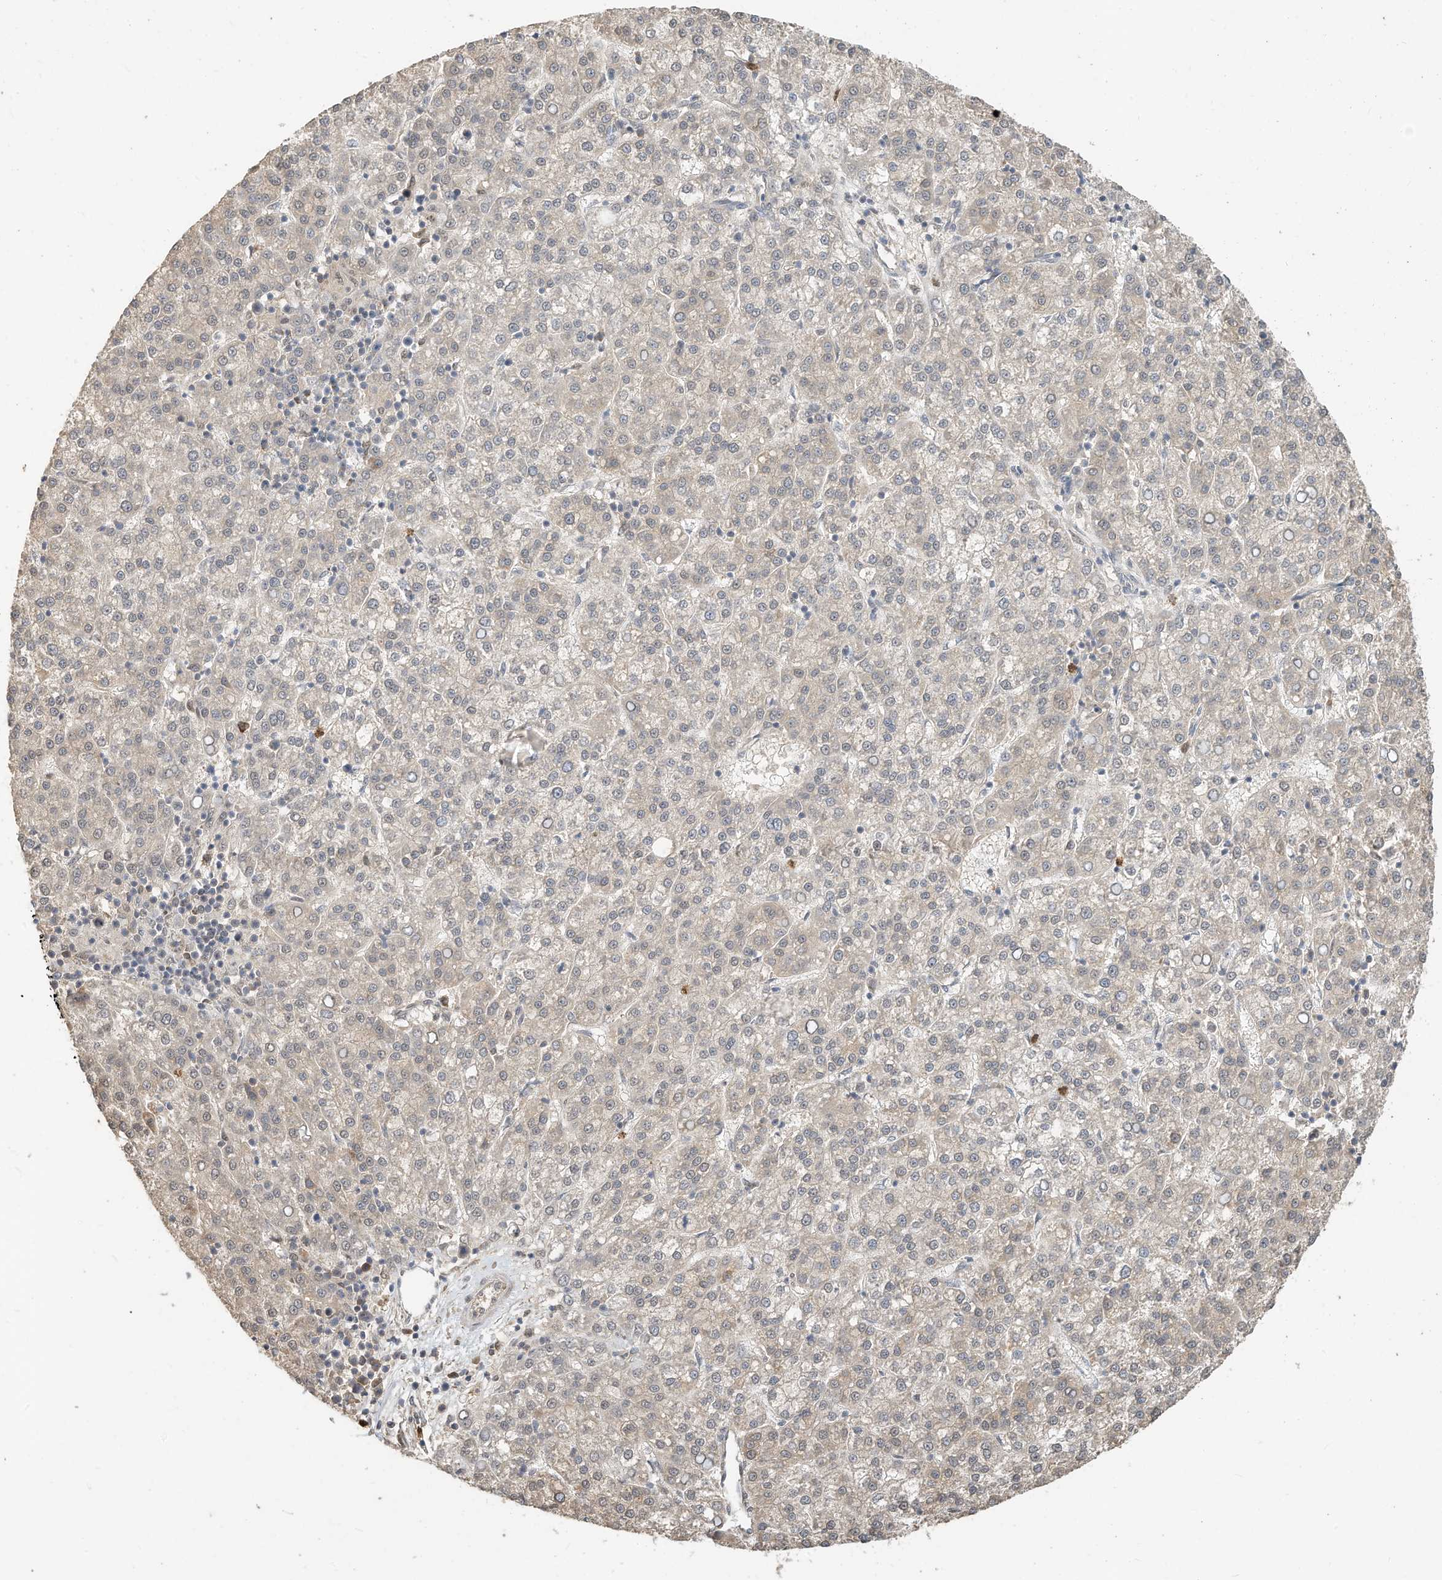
{"staining": {"intensity": "negative", "quantity": "none", "location": "none"}, "tissue": "liver cancer", "cell_type": "Tumor cells", "image_type": "cancer", "snomed": [{"axis": "morphology", "description": "Carcinoma, Hepatocellular, NOS"}, {"axis": "topography", "description": "Liver"}], "caption": "Tumor cells show no significant staining in liver cancer (hepatocellular carcinoma).", "gene": "OFD1", "patient": {"sex": "female", "age": 58}}